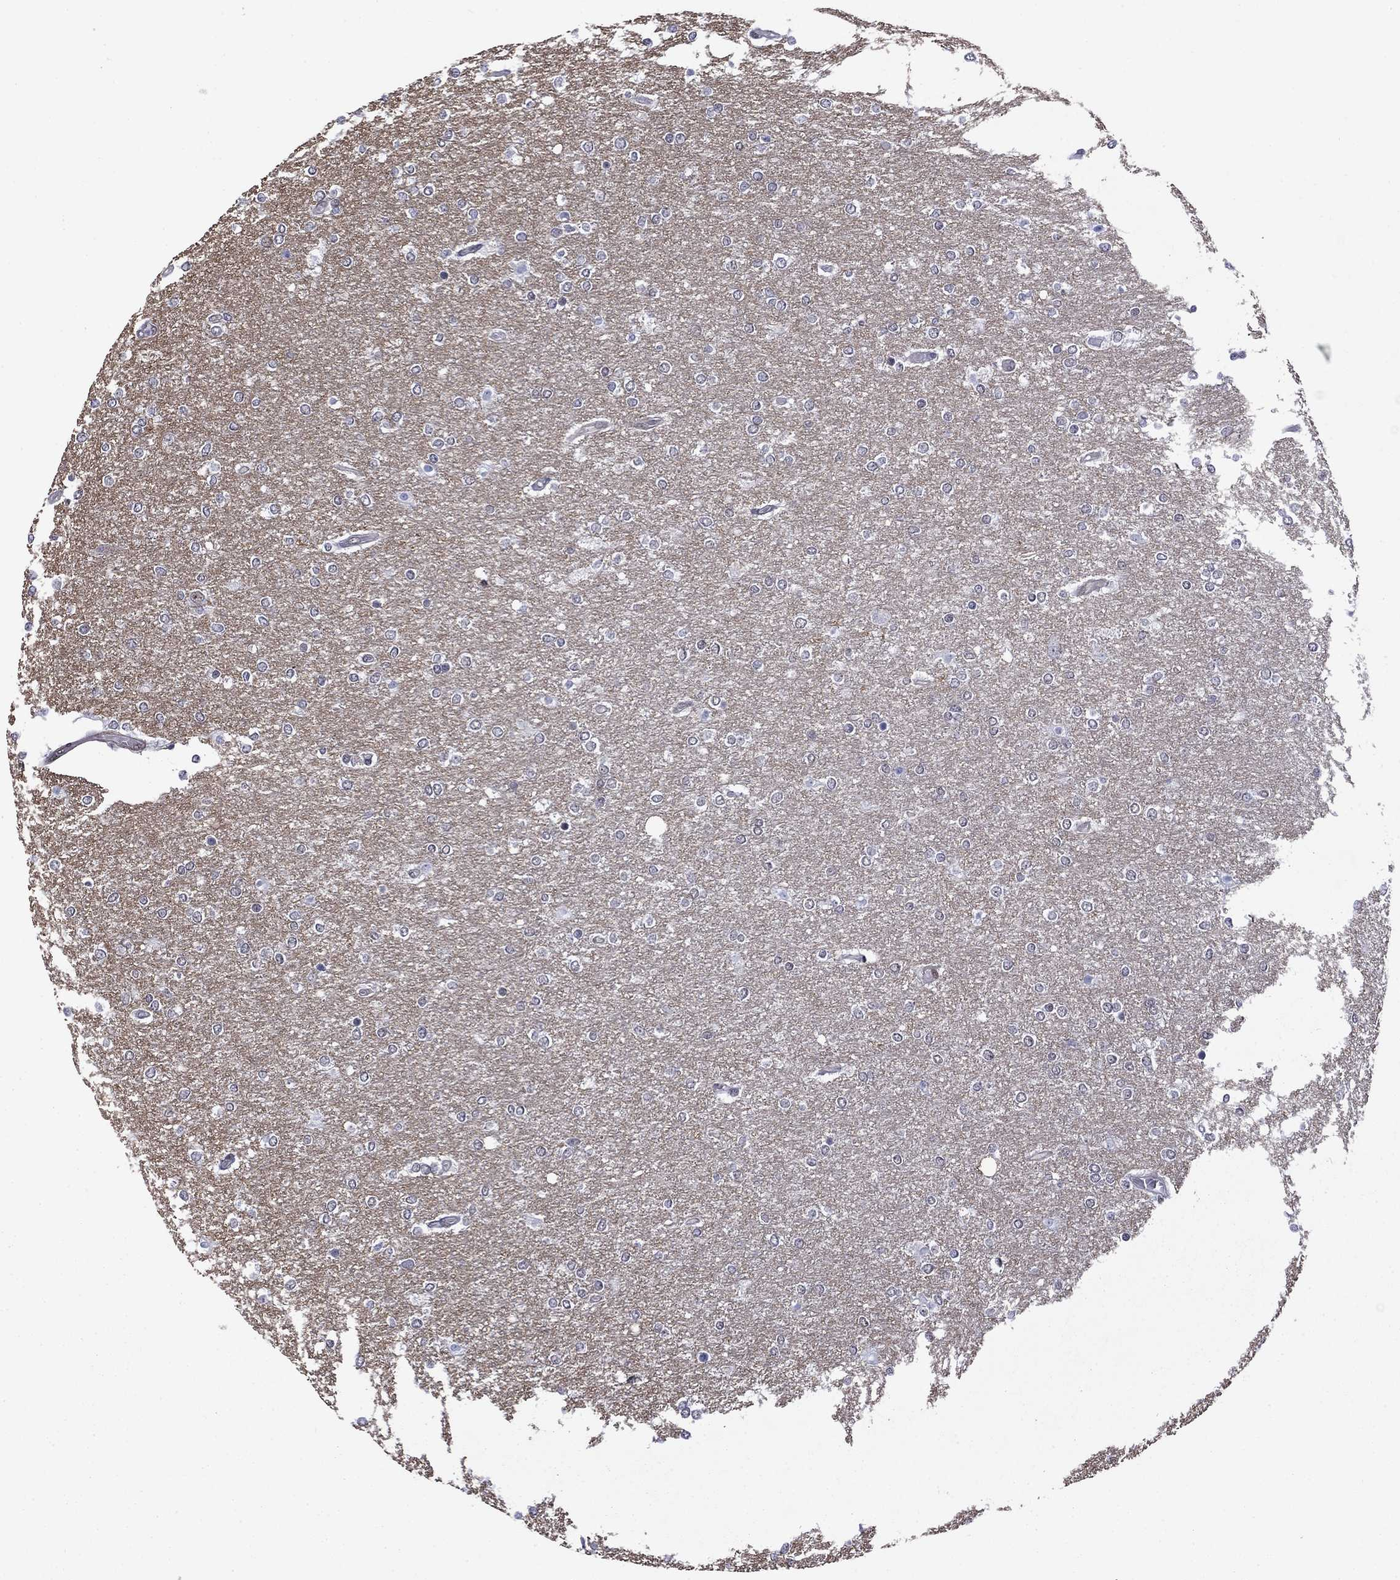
{"staining": {"intensity": "negative", "quantity": "none", "location": "none"}, "tissue": "glioma", "cell_type": "Tumor cells", "image_type": "cancer", "snomed": [{"axis": "morphology", "description": "Glioma, malignant, High grade"}, {"axis": "topography", "description": "Brain"}], "caption": "Immunohistochemical staining of human malignant glioma (high-grade) displays no significant expression in tumor cells.", "gene": "SURF2", "patient": {"sex": "female", "age": 61}}